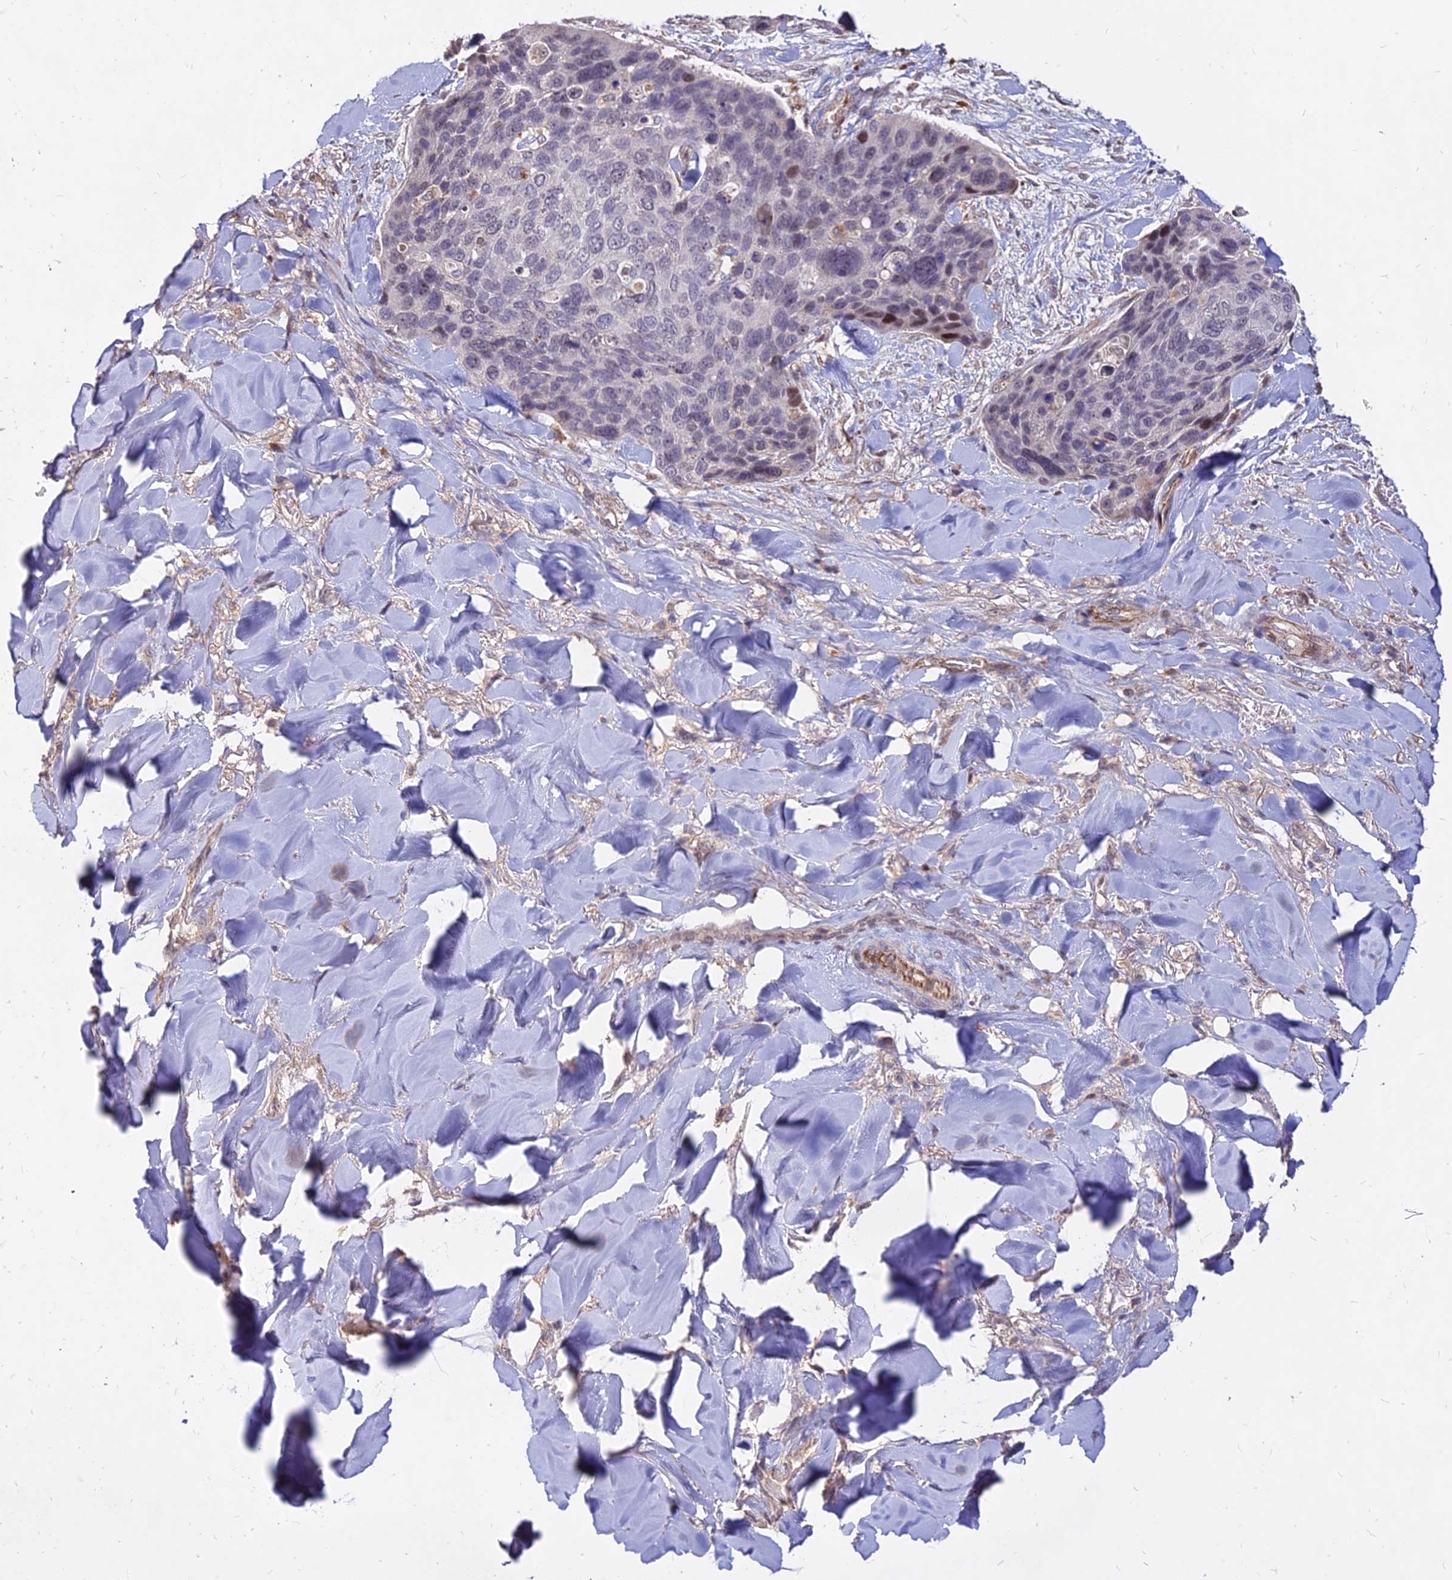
{"staining": {"intensity": "moderate", "quantity": "<25%", "location": "nuclear"}, "tissue": "skin cancer", "cell_type": "Tumor cells", "image_type": "cancer", "snomed": [{"axis": "morphology", "description": "Basal cell carcinoma"}, {"axis": "topography", "description": "Skin"}], "caption": "Tumor cells exhibit low levels of moderate nuclear positivity in about <25% of cells in human basal cell carcinoma (skin).", "gene": "C11orf68", "patient": {"sex": "female", "age": 74}}